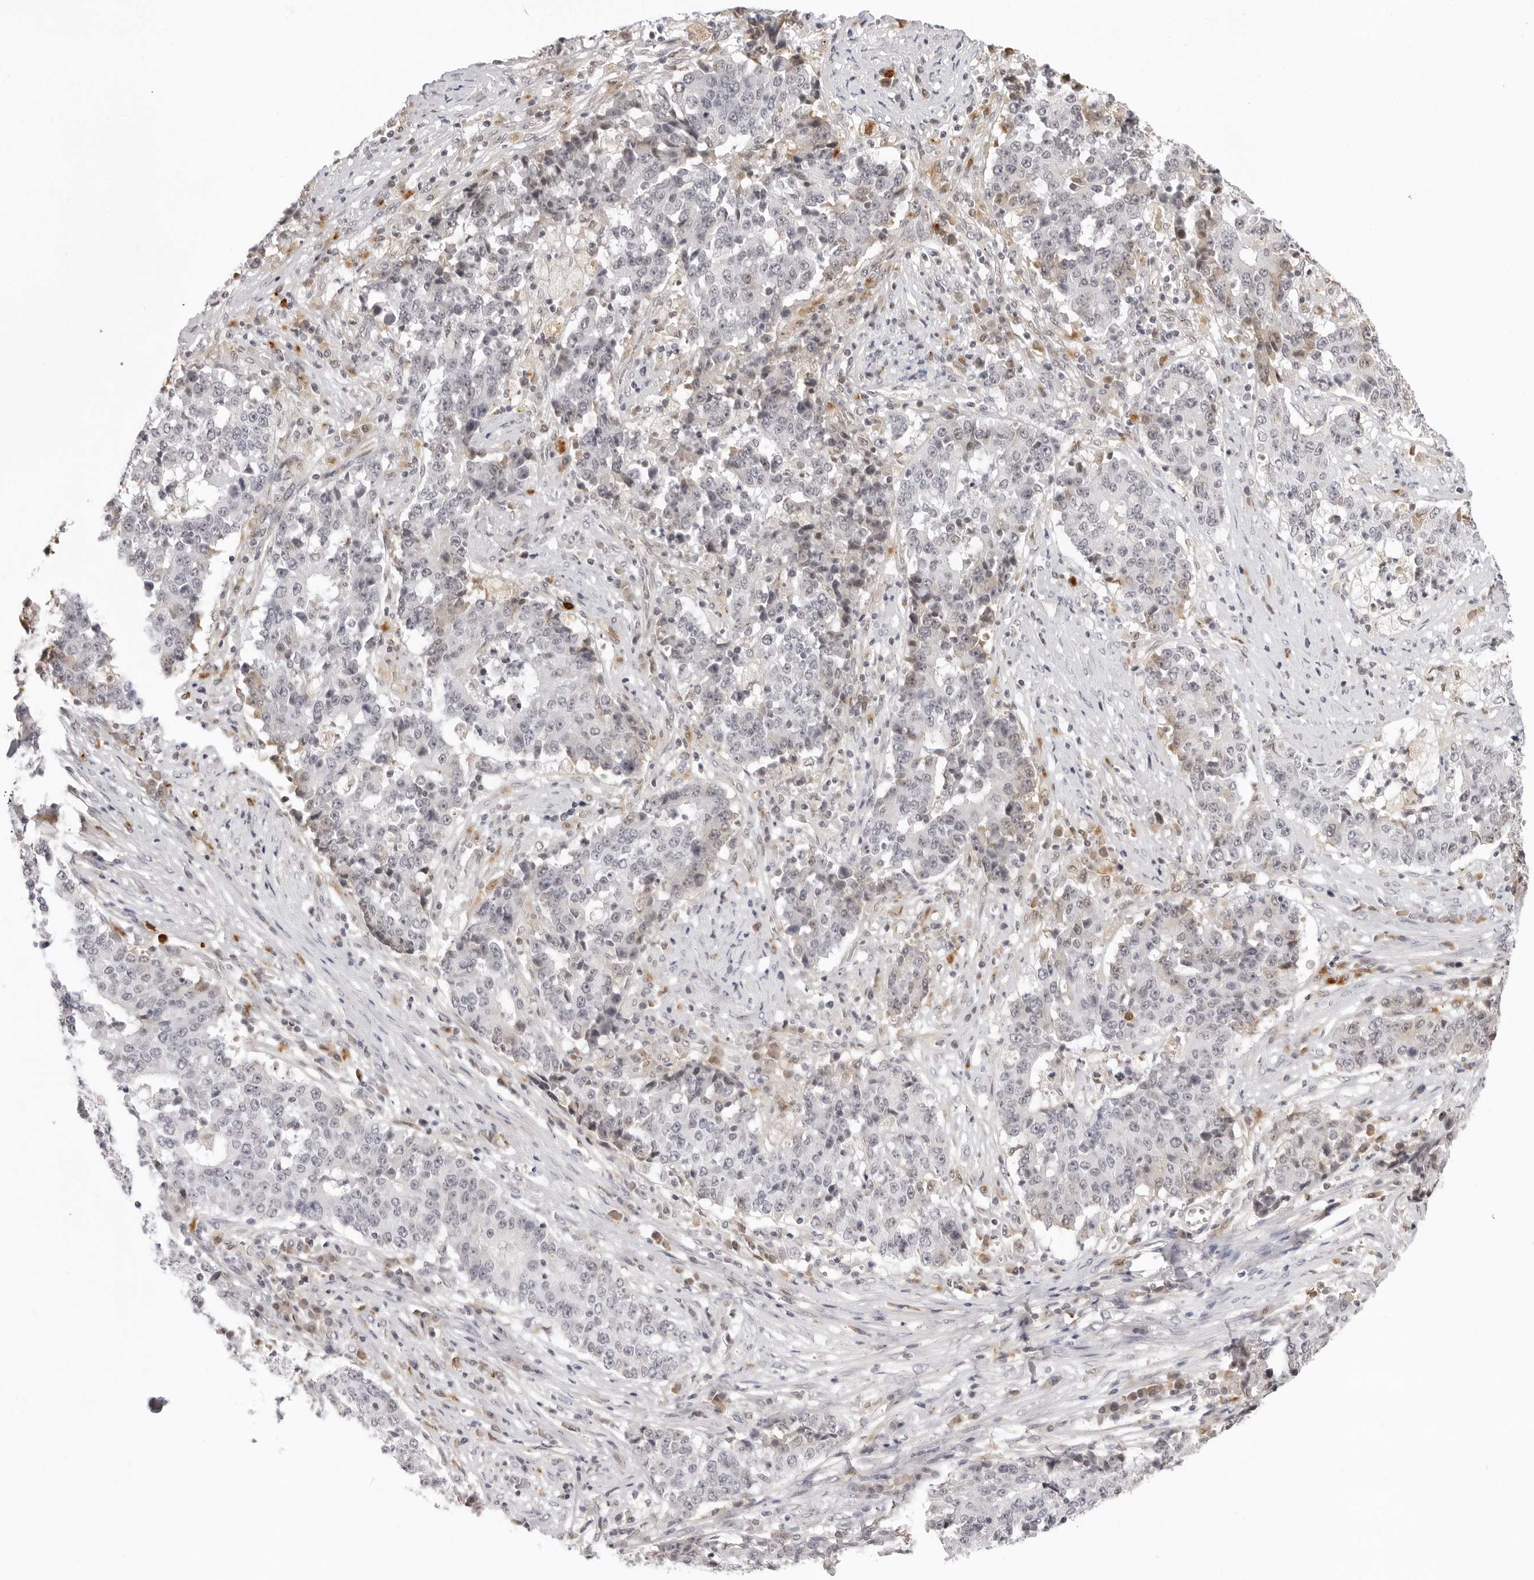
{"staining": {"intensity": "negative", "quantity": "none", "location": "none"}, "tissue": "stomach cancer", "cell_type": "Tumor cells", "image_type": "cancer", "snomed": [{"axis": "morphology", "description": "Adenocarcinoma, NOS"}, {"axis": "topography", "description": "Stomach"}], "caption": "Tumor cells are negative for protein expression in human adenocarcinoma (stomach).", "gene": "STRADB", "patient": {"sex": "male", "age": 59}}